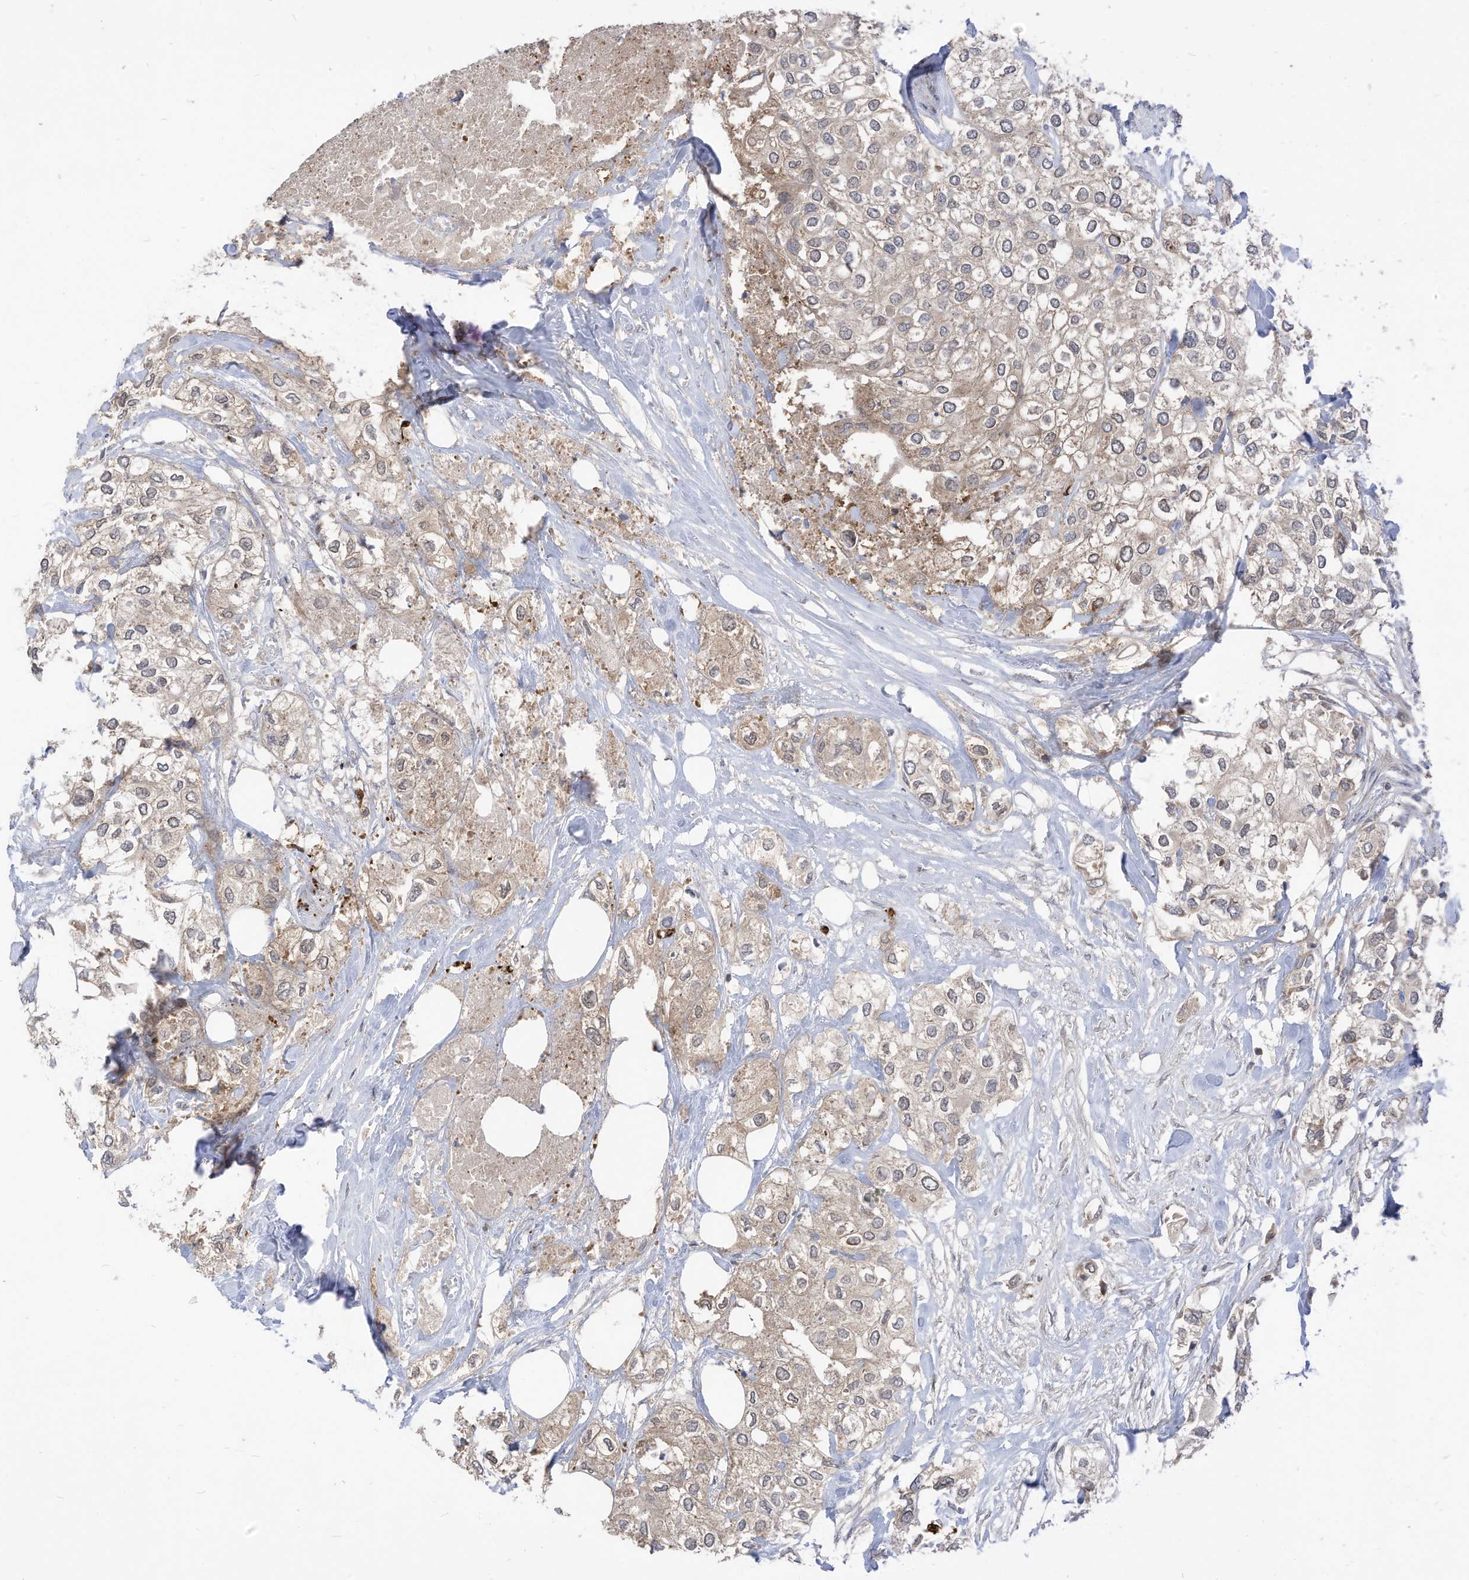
{"staining": {"intensity": "weak", "quantity": "<25%", "location": "cytoplasmic/membranous"}, "tissue": "urothelial cancer", "cell_type": "Tumor cells", "image_type": "cancer", "snomed": [{"axis": "morphology", "description": "Urothelial carcinoma, High grade"}, {"axis": "topography", "description": "Urinary bladder"}], "caption": "Histopathology image shows no protein staining in tumor cells of urothelial cancer tissue. Brightfield microscopy of IHC stained with DAB (brown) and hematoxylin (blue), captured at high magnification.", "gene": "CNKSR1", "patient": {"sex": "male", "age": 64}}